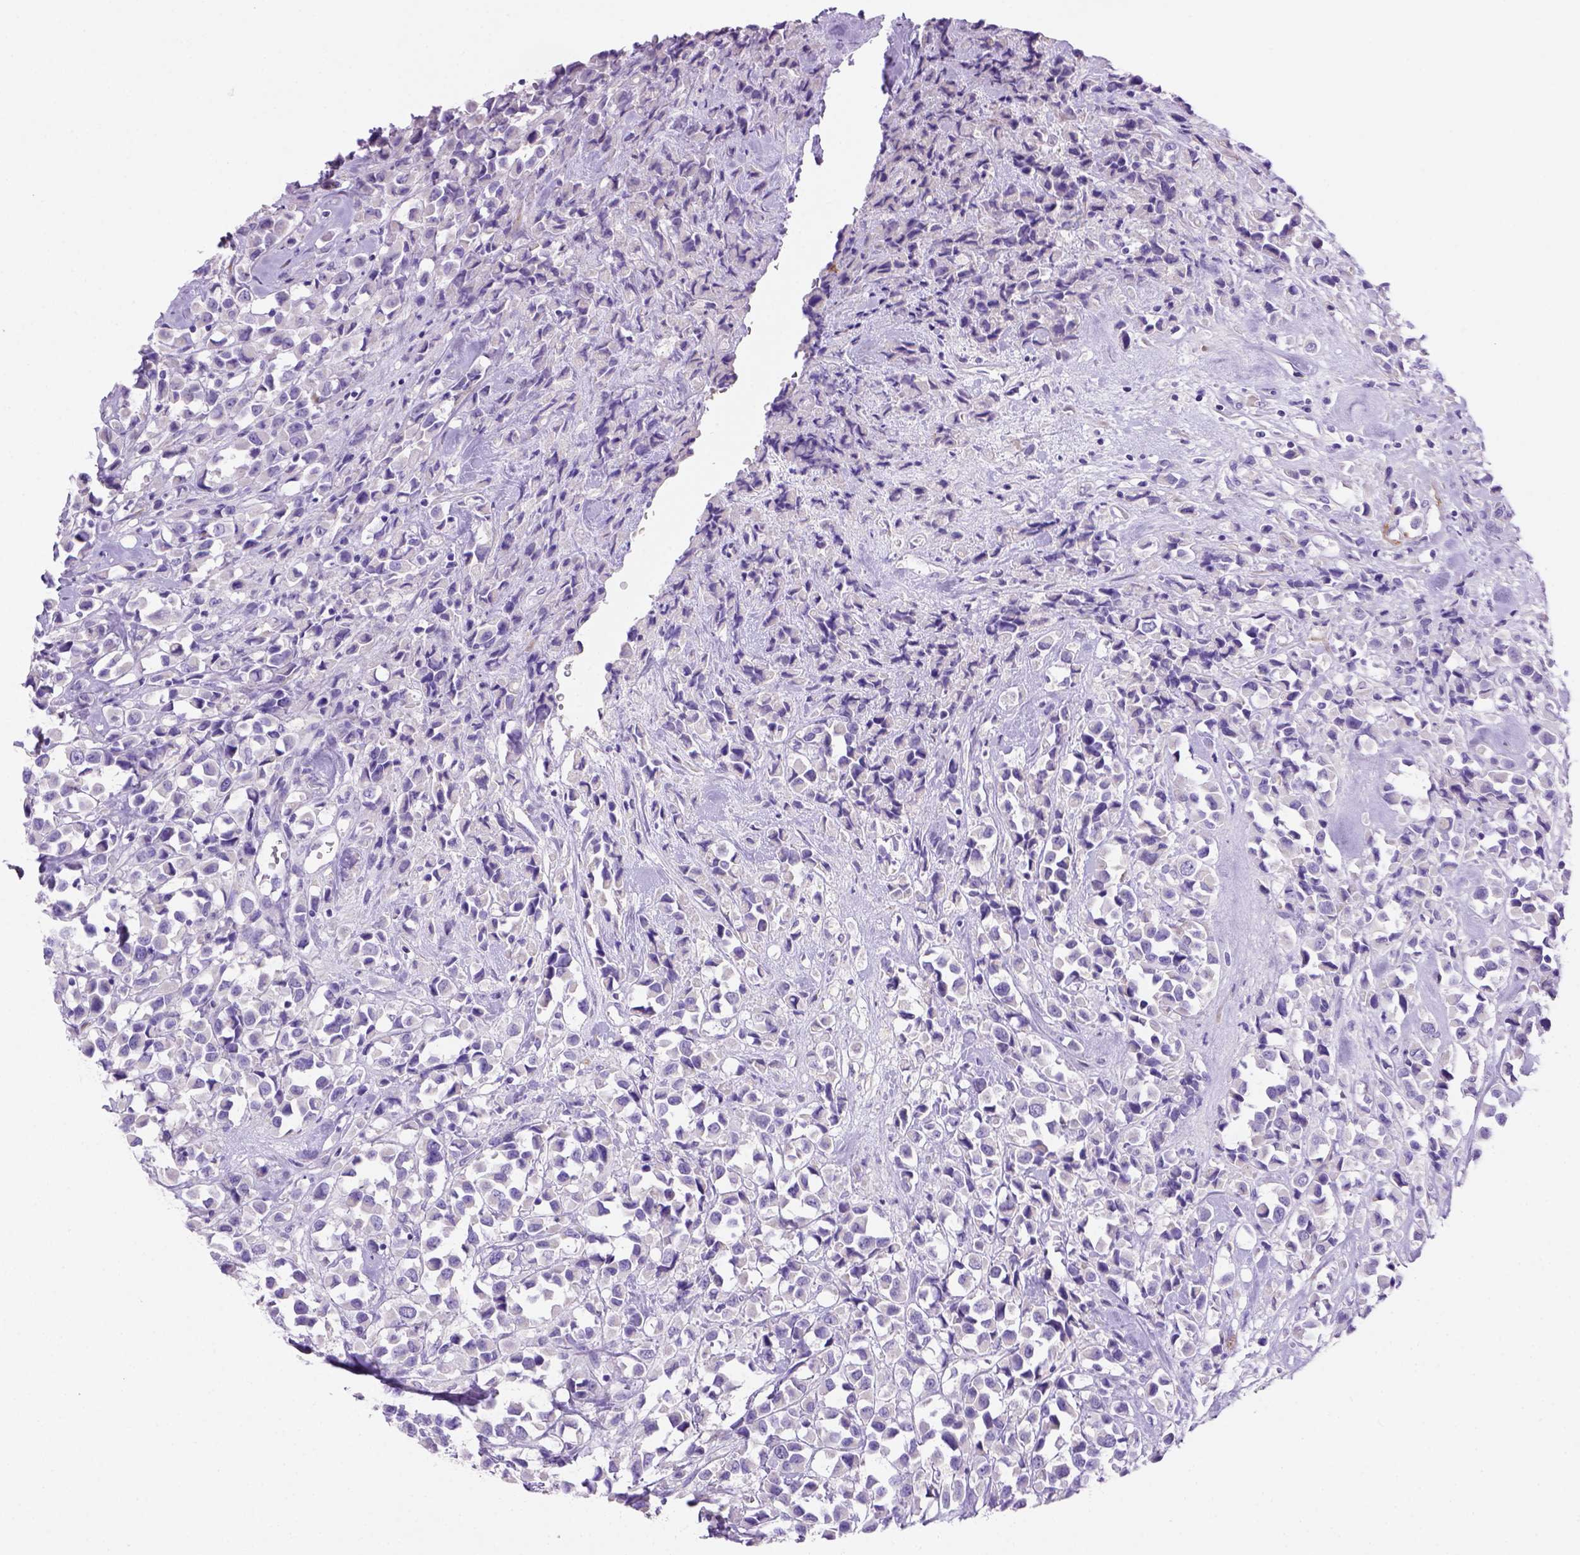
{"staining": {"intensity": "negative", "quantity": "none", "location": "none"}, "tissue": "breast cancer", "cell_type": "Tumor cells", "image_type": "cancer", "snomed": [{"axis": "morphology", "description": "Duct carcinoma"}, {"axis": "topography", "description": "Breast"}], "caption": "This is a image of immunohistochemistry staining of breast cancer (intraductal carcinoma), which shows no expression in tumor cells. Nuclei are stained in blue.", "gene": "SIRPD", "patient": {"sex": "female", "age": 61}}